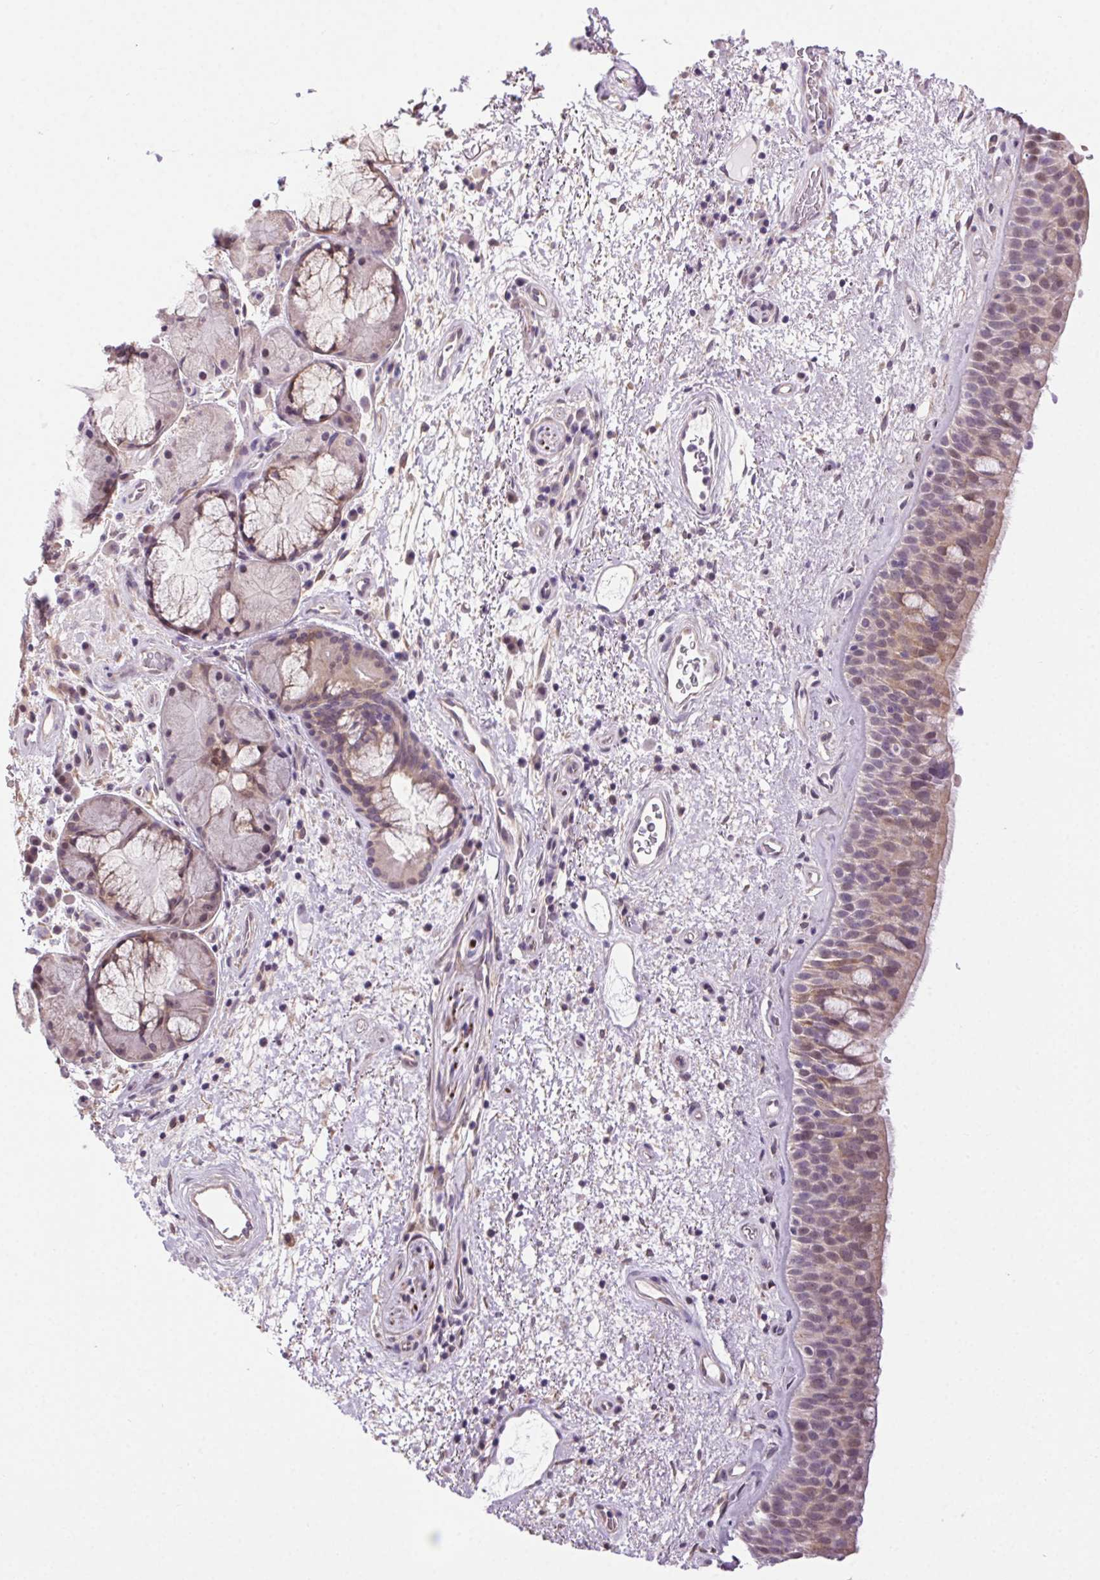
{"staining": {"intensity": "weak", "quantity": "25%-75%", "location": "nuclear"}, "tissue": "bronchus", "cell_type": "Respiratory epithelial cells", "image_type": "normal", "snomed": [{"axis": "morphology", "description": "Normal tissue, NOS"}, {"axis": "topography", "description": "Bronchus"}], "caption": "Immunohistochemistry (IHC) histopathology image of normal bronchus stained for a protein (brown), which demonstrates low levels of weak nuclear positivity in approximately 25%-75% of respiratory epithelial cells.", "gene": "SYT11", "patient": {"sex": "male", "age": 48}}